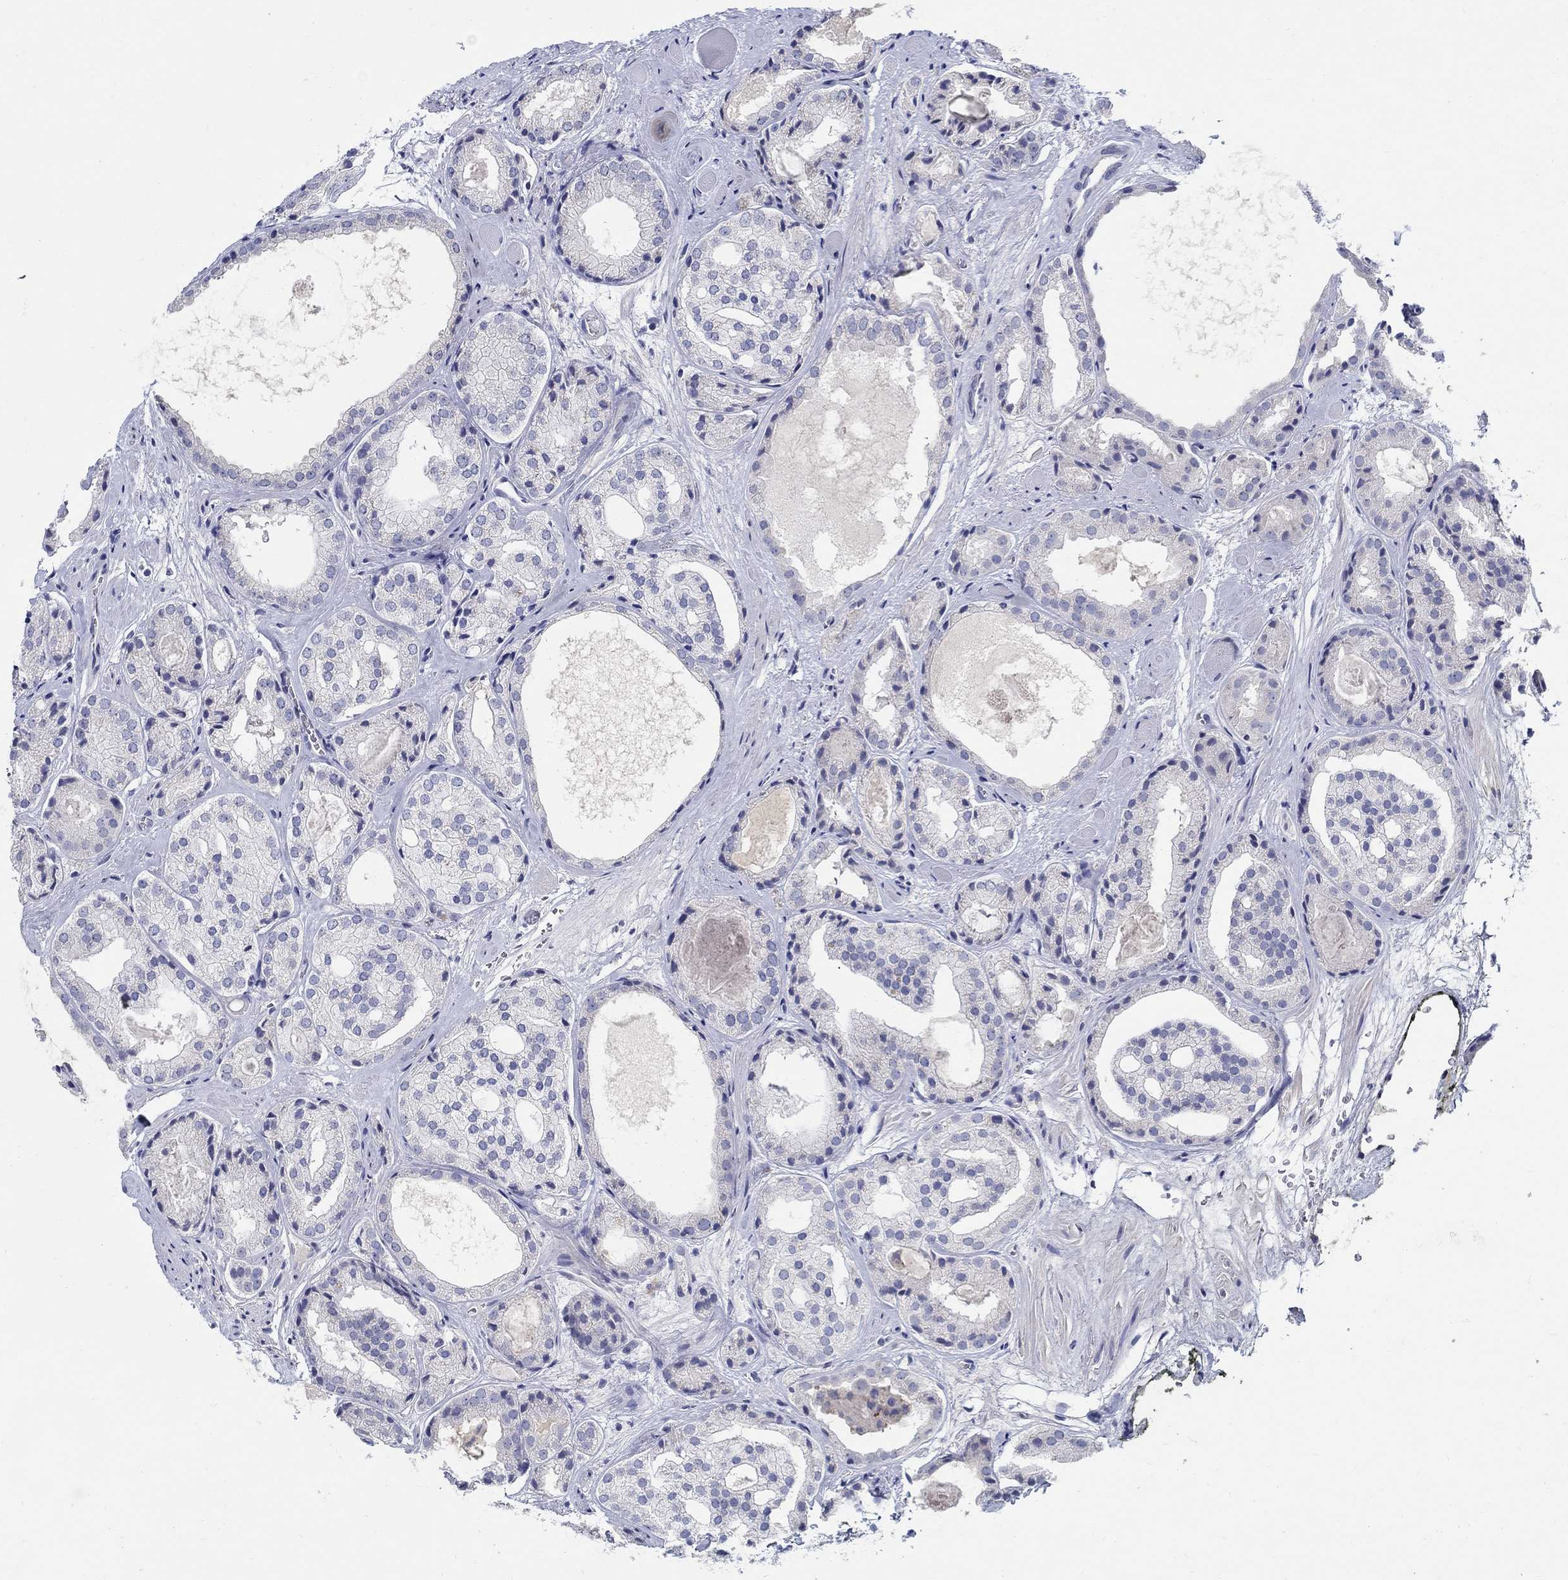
{"staining": {"intensity": "negative", "quantity": "none", "location": "none"}, "tissue": "prostate cancer", "cell_type": "Tumor cells", "image_type": "cancer", "snomed": [{"axis": "morphology", "description": "Adenocarcinoma, Low grade"}, {"axis": "topography", "description": "Prostate"}], "caption": "Immunohistochemistry (IHC) of human prostate cancer (low-grade adenocarcinoma) demonstrates no staining in tumor cells.", "gene": "CRYGD", "patient": {"sex": "male", "age": 69}}